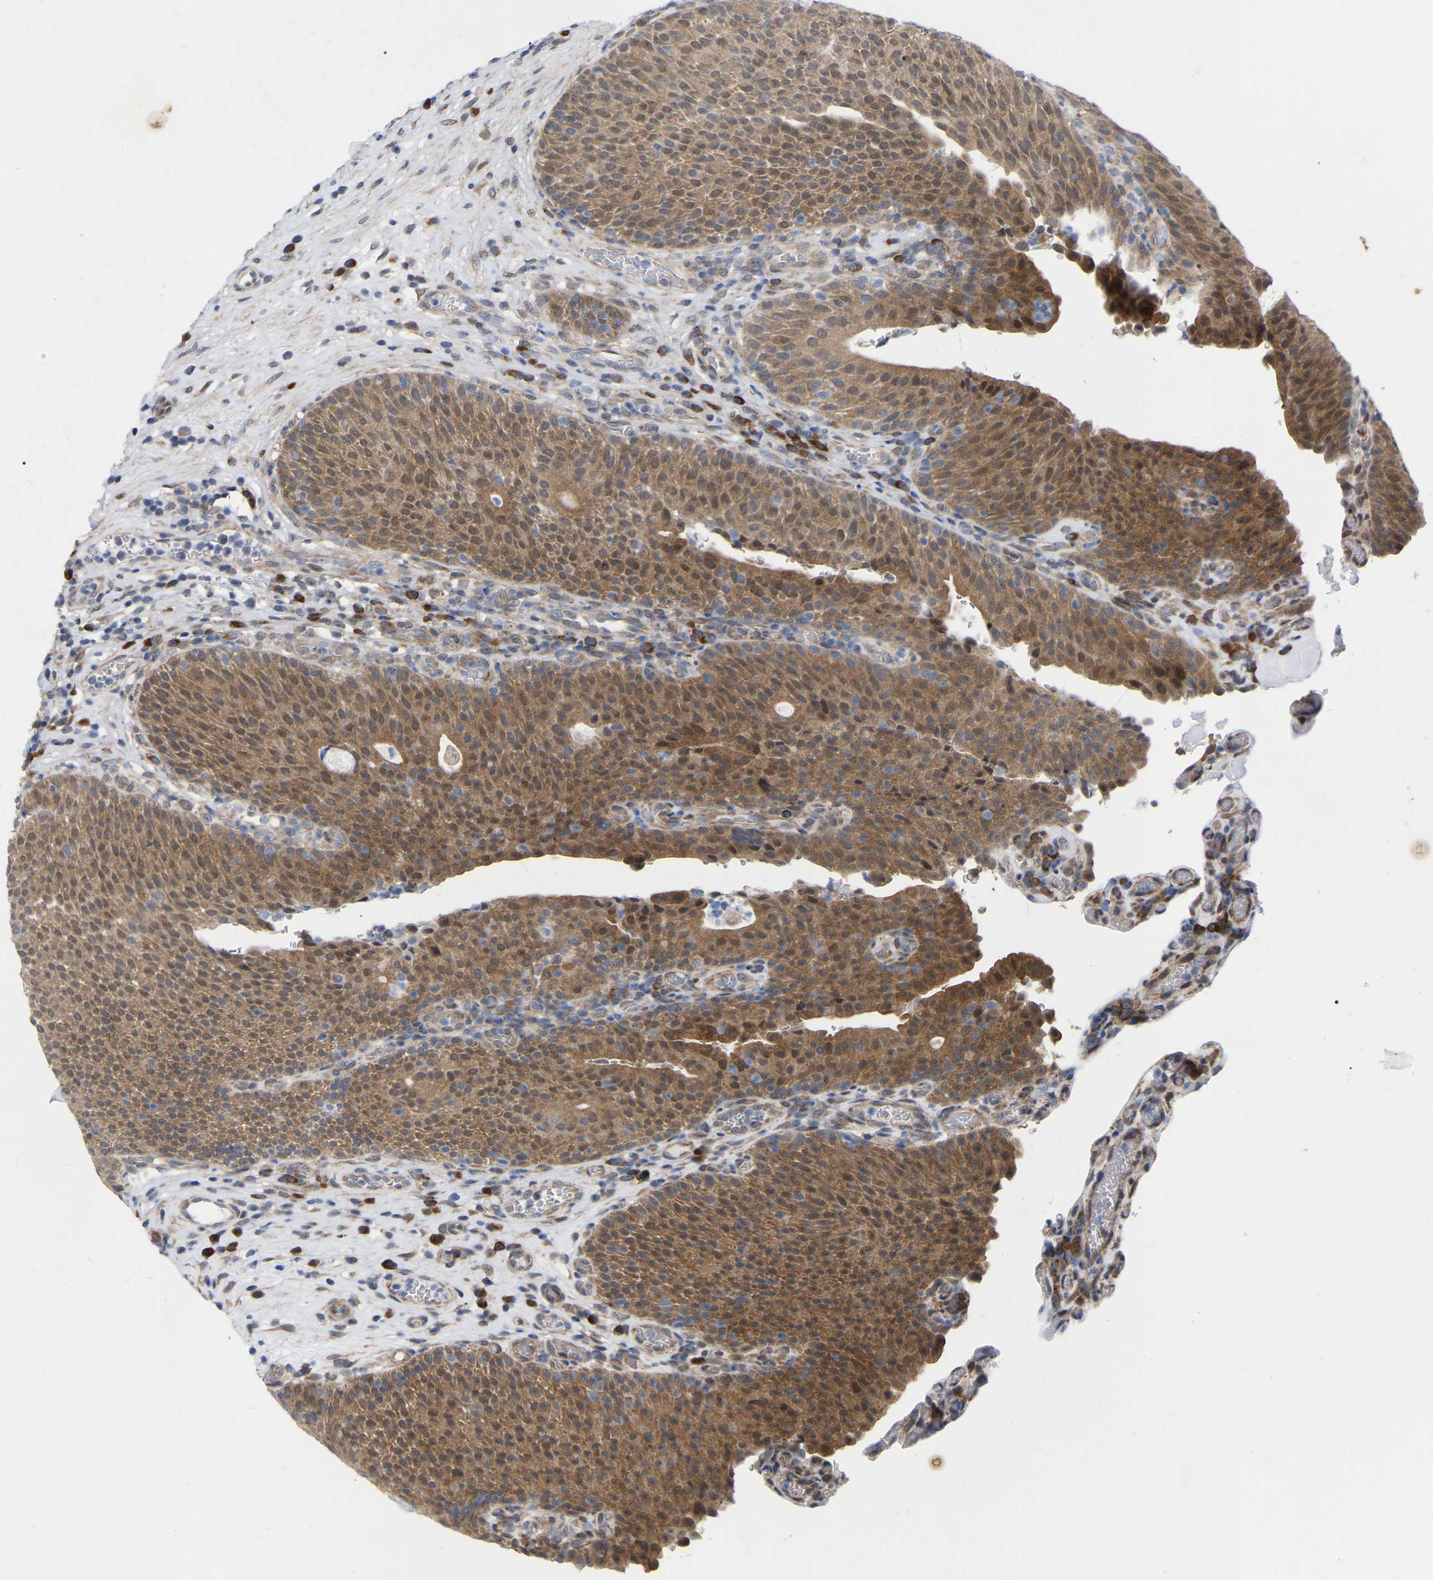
{"staining": {"intensity": "moderate", "quantity": ">75%", "location": "cytoplasmic/membranous,nuclear"}, "tissue": "urothelial cancer", "cell_type": "Tumor cells", "image_type": "cancer", "snomed": [{"axis": "morphology", "description": "Urothelial carcinoma, High grade"}, {"axis": "topography", "description": "Urinary bladder"}], "caption": "Urothelial carcinoma (high-grade) was stained to show a protein in brown. There is medium levels of moderate cytoplasmic/membranous and nuclear positivity in about >75% of tumor cells.", "gene": "UBE4B", "patient": {"sex": "male", "age": 74}}